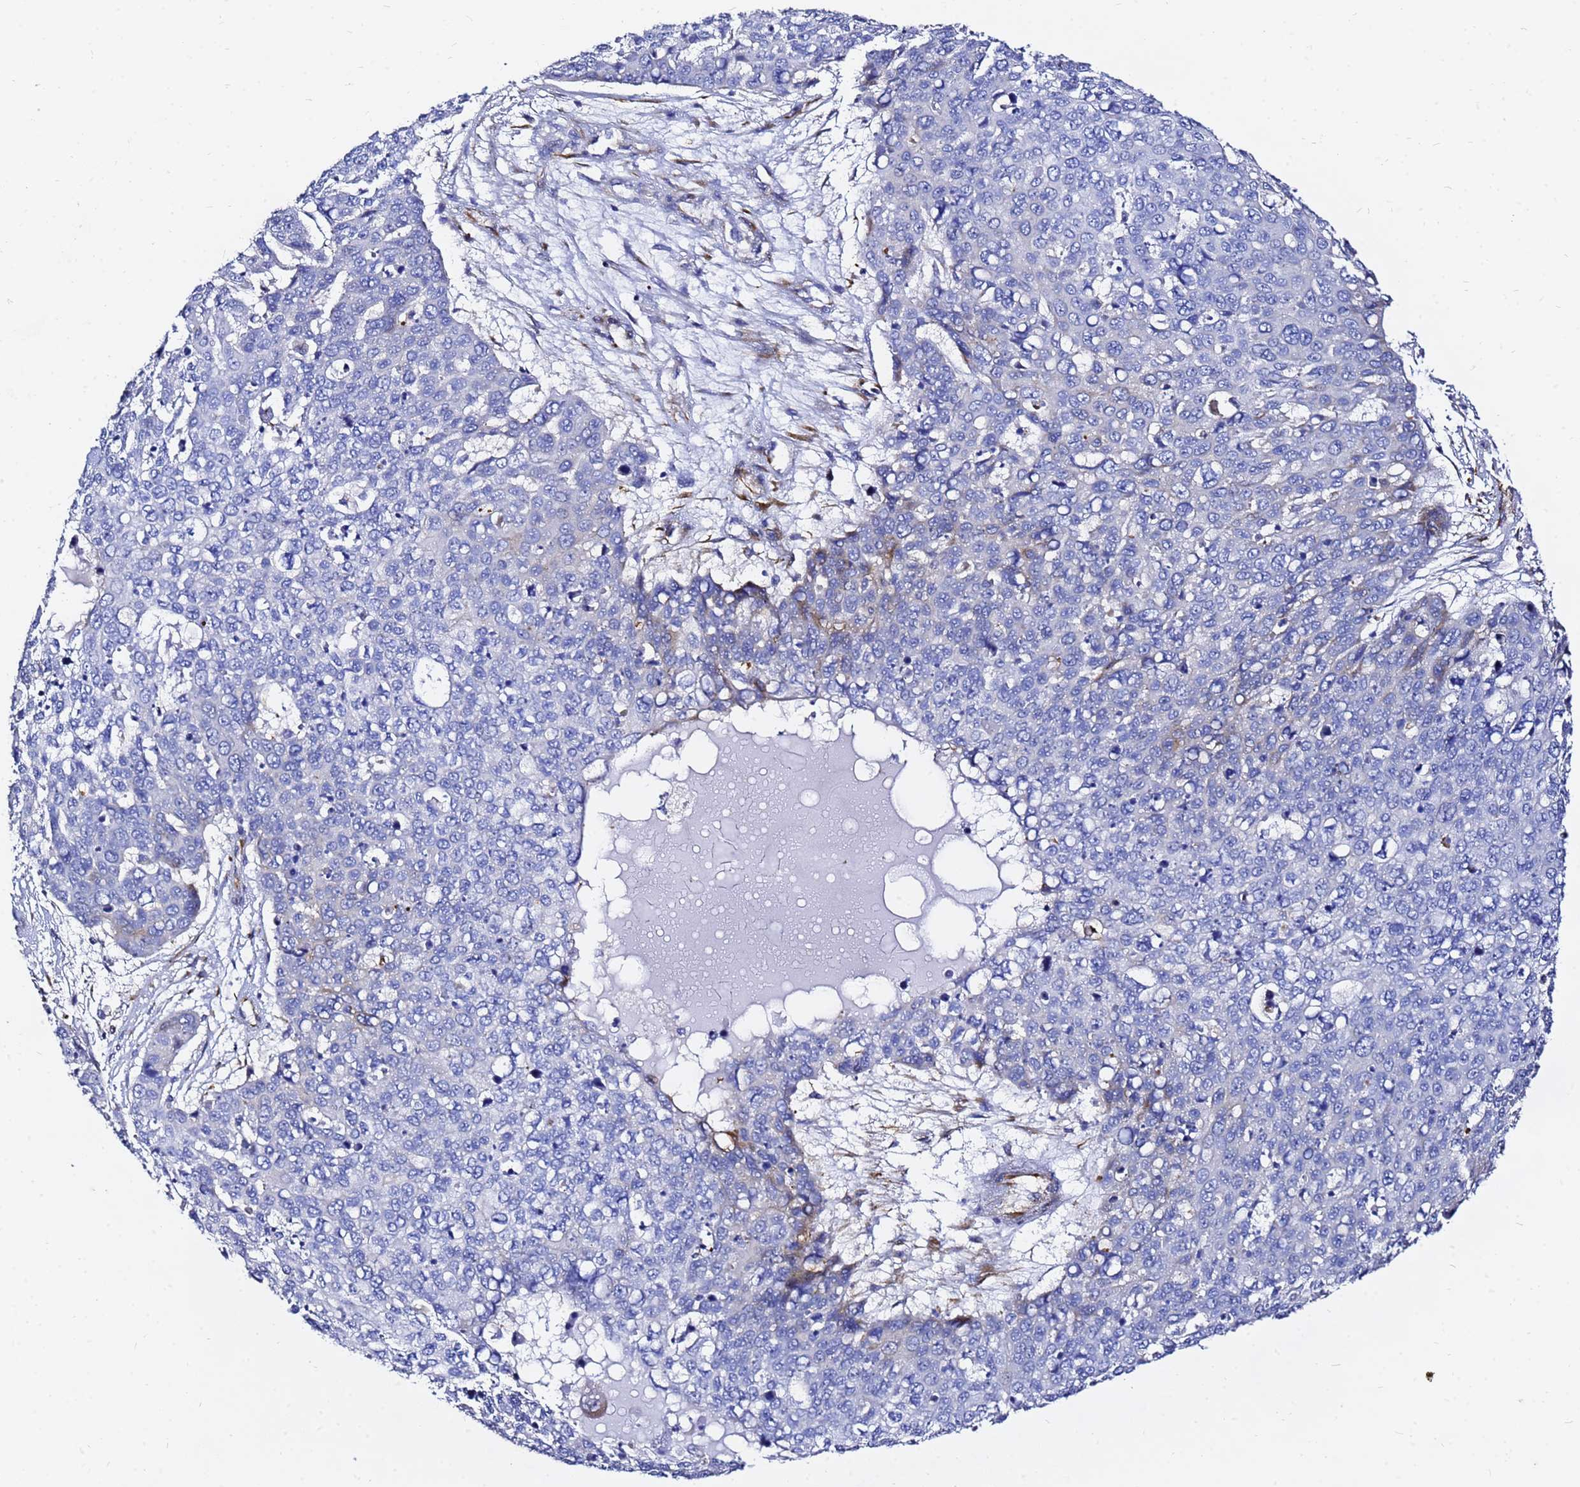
{"staining": {"intensity": "negative", "quantity": "none", "location": "none"}, "tissue": "skin cancer", "cell_type": "Tumor cells", "image_type": "cancer", "snomed": [{"axis": "morphology", "description": "Squamous cell carcinoma, NOS"}, {"axis": "topography", "description": "Skin"}], "caption": "Skin cancer (squamous cell carcinoma) stained for a protein using immunohistochemistry (IHC) exhibits no positivity tumor cells.", "gene": "TUBA8", "patient": {"sex": "male", "age": 71}}